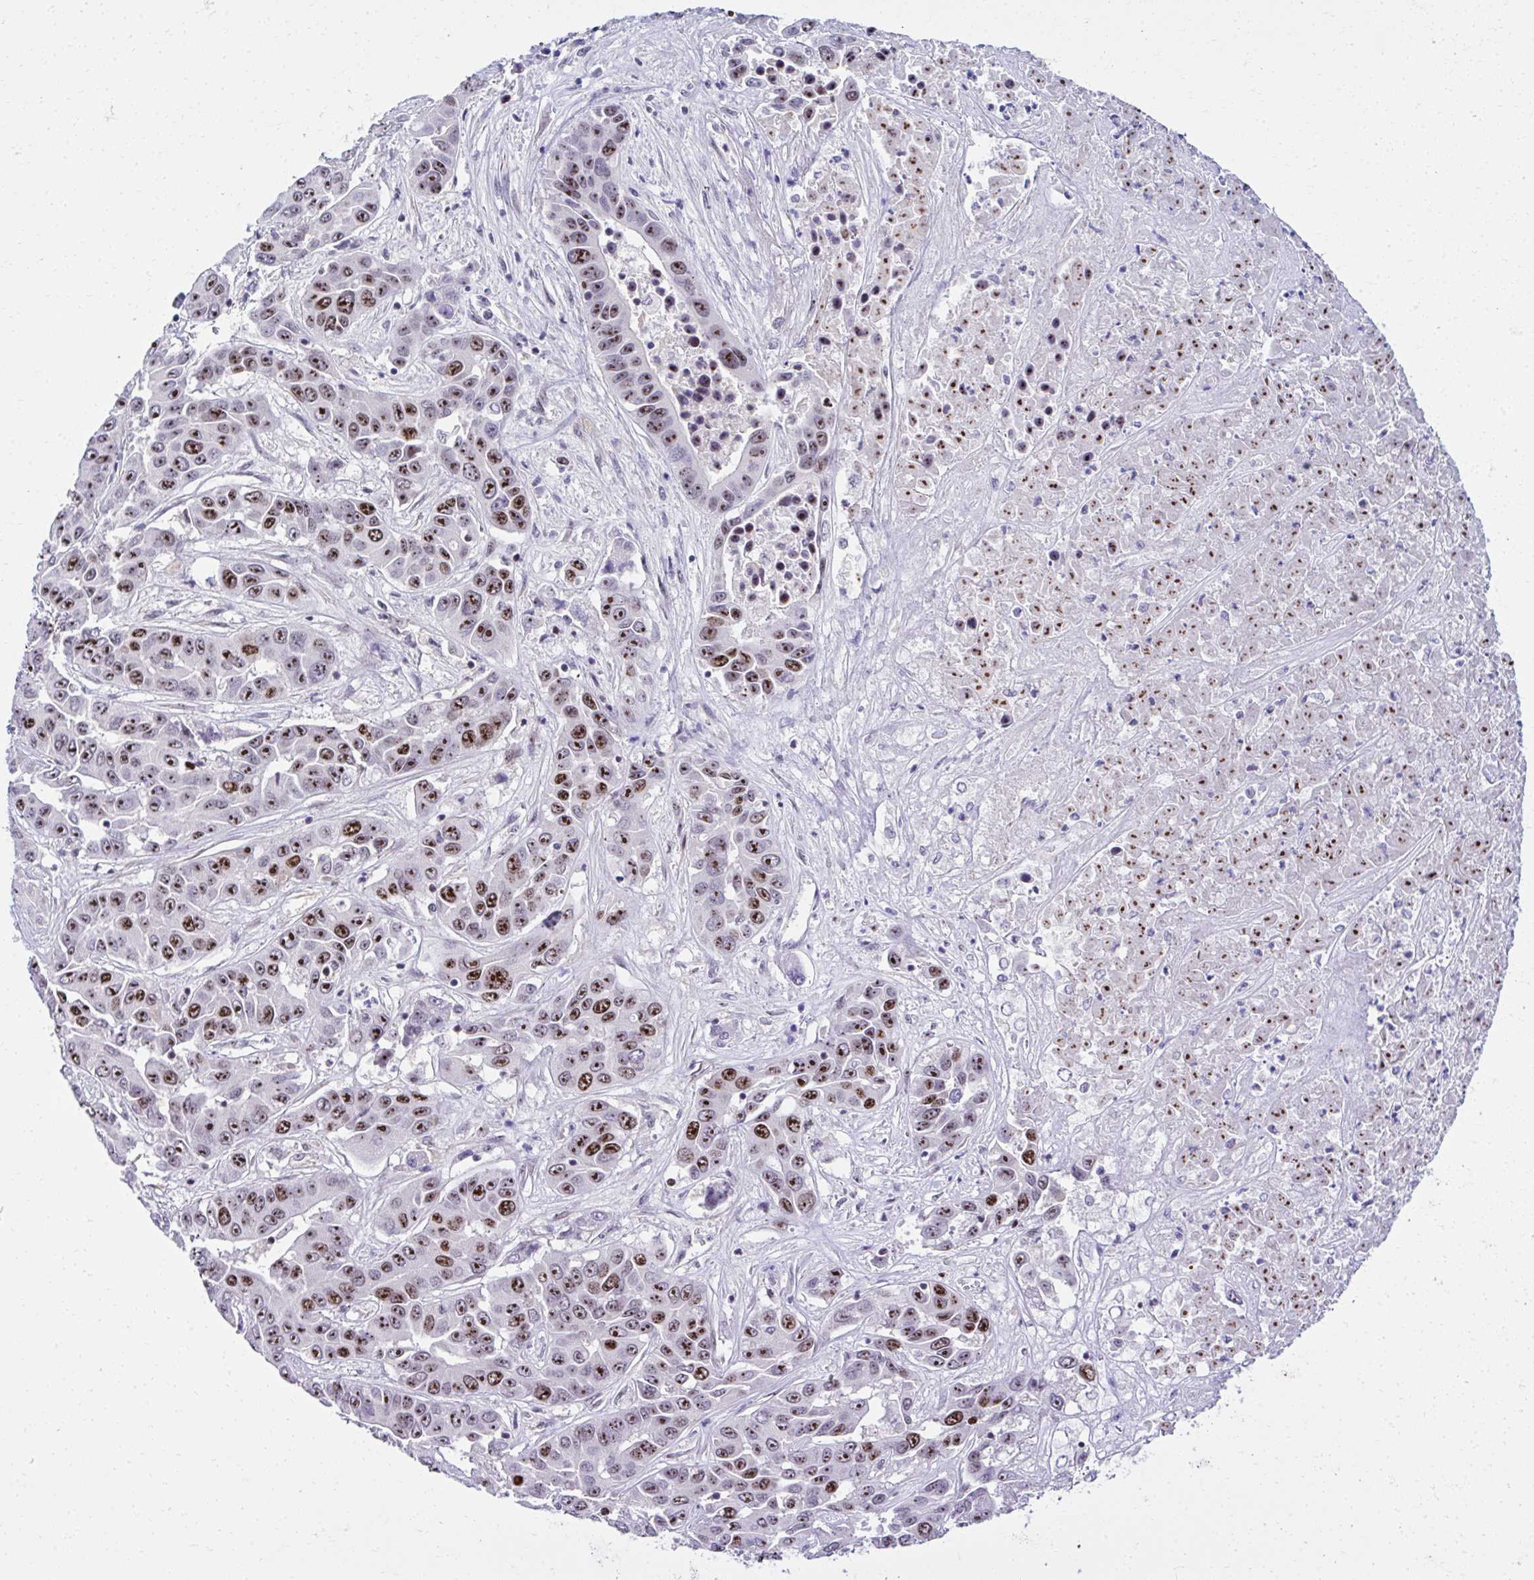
{"staining": {"intensity": "strong", "quantity": ">75%", "location": "nuclear"}, "tissue": "liver cancer", "cell_type": "Tumor cells", "image_type": "cancer", "snomed": [{"axis": "morphology", "description": "Cholangiocarcinoma"}, {"axis": "topography", "description": "Liver"}], "caption": "Liver cancer (cholangiocarcinoma) stained with a brown dye reveals strong nuclear positive positivity in about >75% of tumor cells.", "gene": "CEP72", "patient": {"sex": "female", "age": 52}}